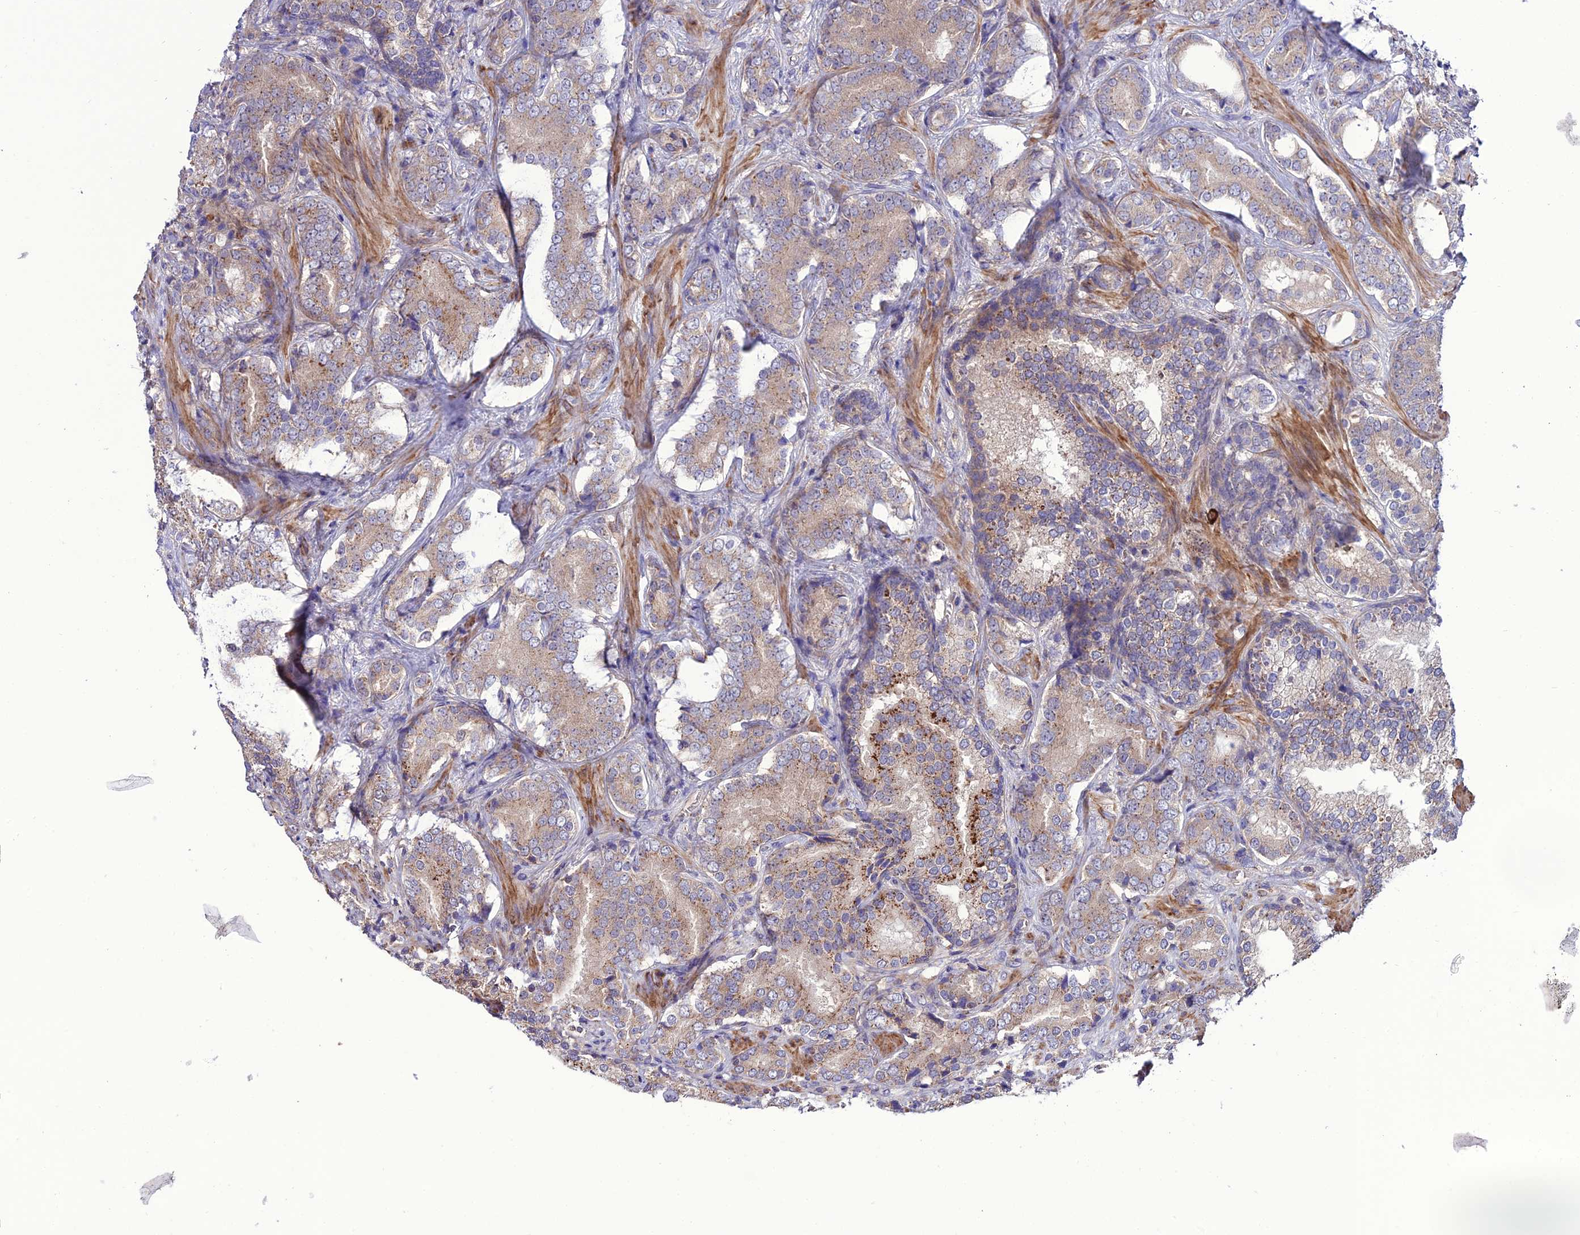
{"staining": {"intensity": "weak", "quantity": ">75%", "location": "cytoplasmic/membranous"}, "tissue": "prostate cancer", "cell_type": "Tumor cells", "image_type": "cancer", "snomed": [{"axis": "morphology", "description": "Adenocarcinoma, Low grade"}, {"axis": "topography", "description": "Prostate"}], "caption": "A micrograph of human prostate cancer (low-grade adenocarcinoma) stained for a protein exhibits weak cytoplasmic/membranous brown staining in tumor cells.", "gene": "PPIL3", "patient": {"sex": "male", "age": 58}}